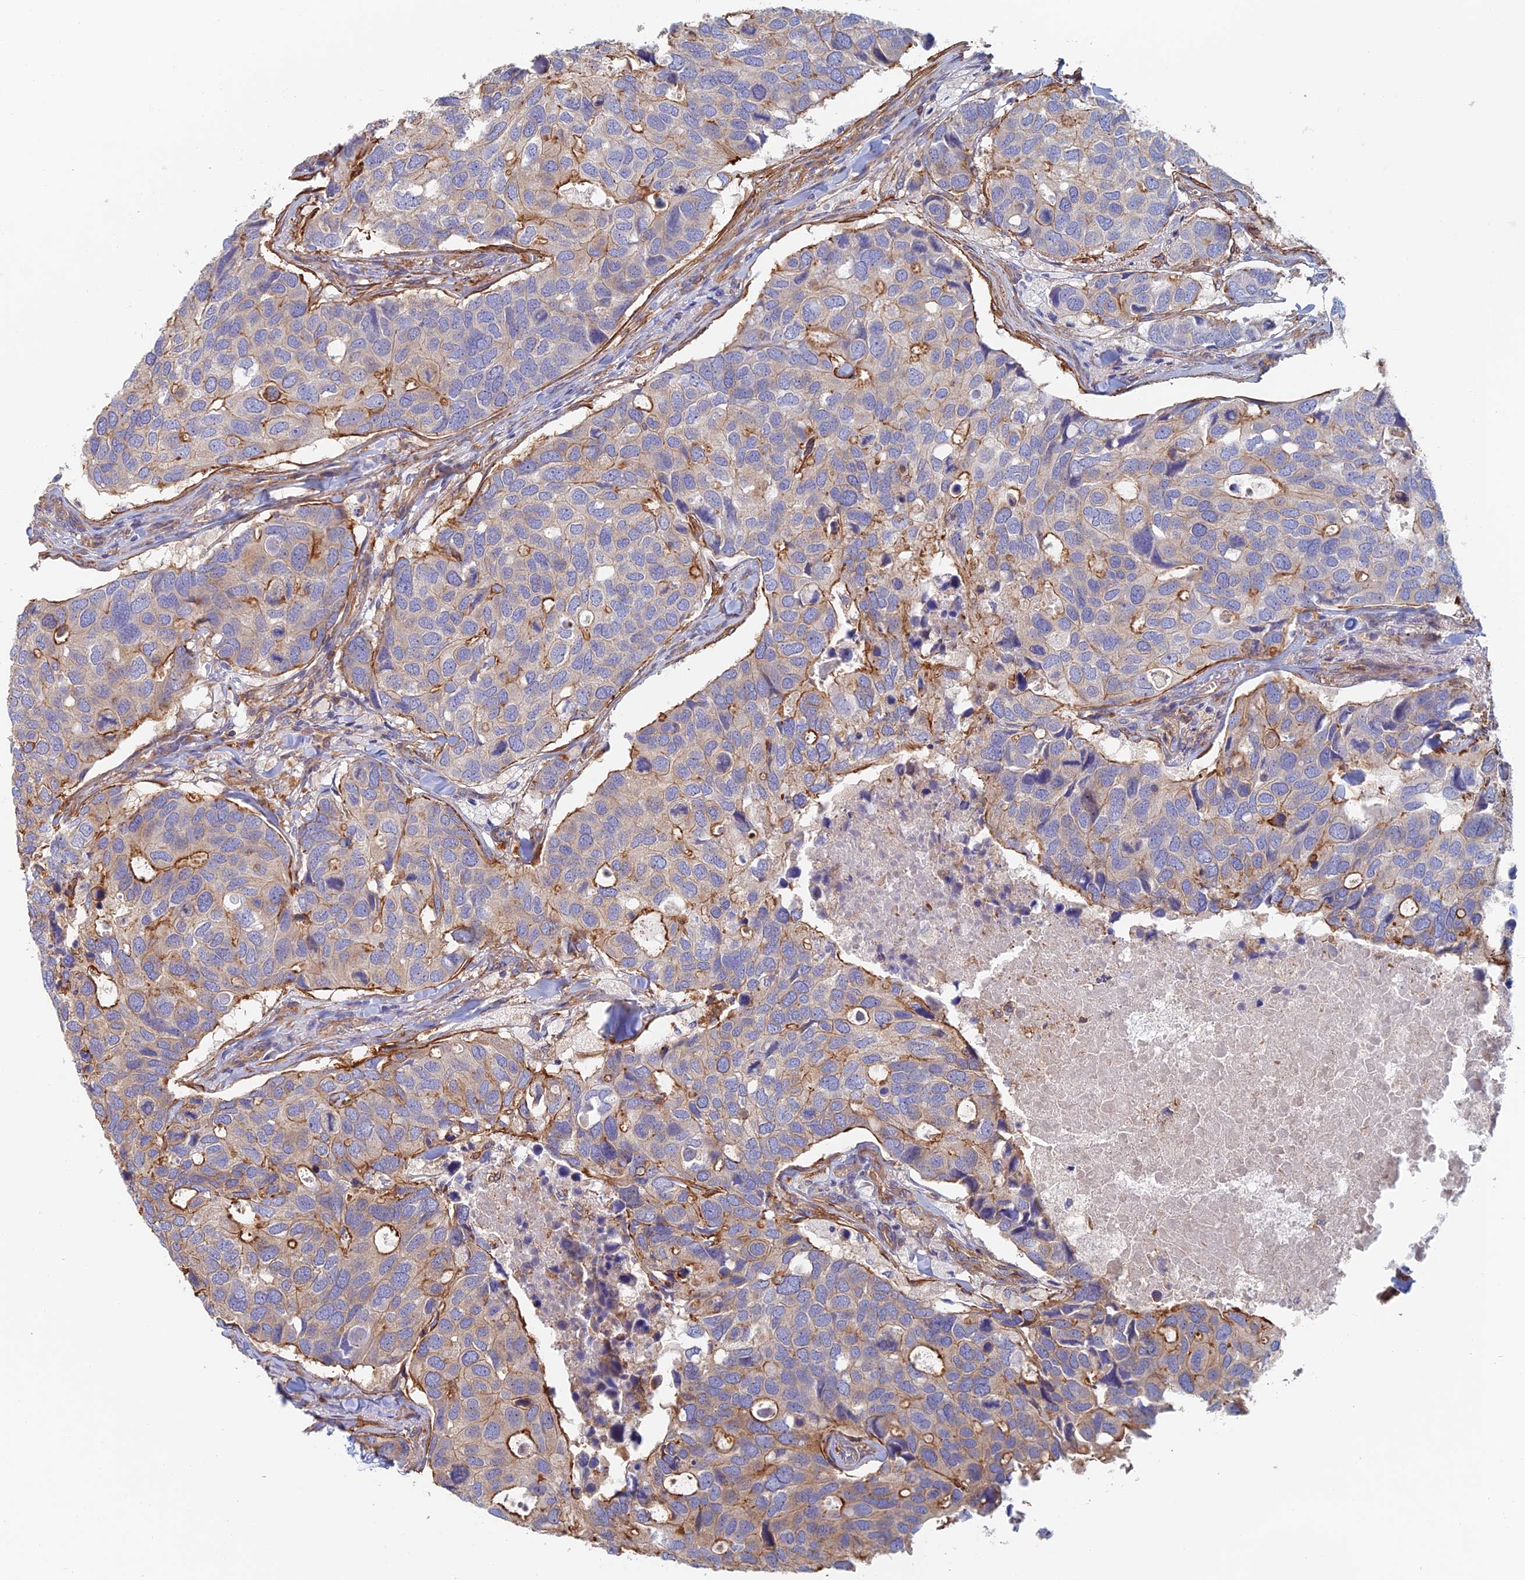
{"staining": {"intensity": "strong", "quantity": "<25%", "location": "cytoplasmic/membranous"}, "tissue": "breast cancer", "cell_type": "Tumor cells", "image_type": "cancer", "snomed": [{"axis": "morphology", "description": "Duct carcinoma"}, {"axis": "topography", "description": "Breast"}], "caption": "Breast cancer (intraductal carcinoma) stained with DAB (3,3'-diaminobenzidine) IHC reveals medium levels of strong cytoplasmic/membranous staining in about <25% of tumor cells. Using DAB (brown) and hematoxylin (blue) stains, captured at high magnification using brightfield microscopy.", "gene": "PAK4", "patient": {"sex": "female", "age": 83}}